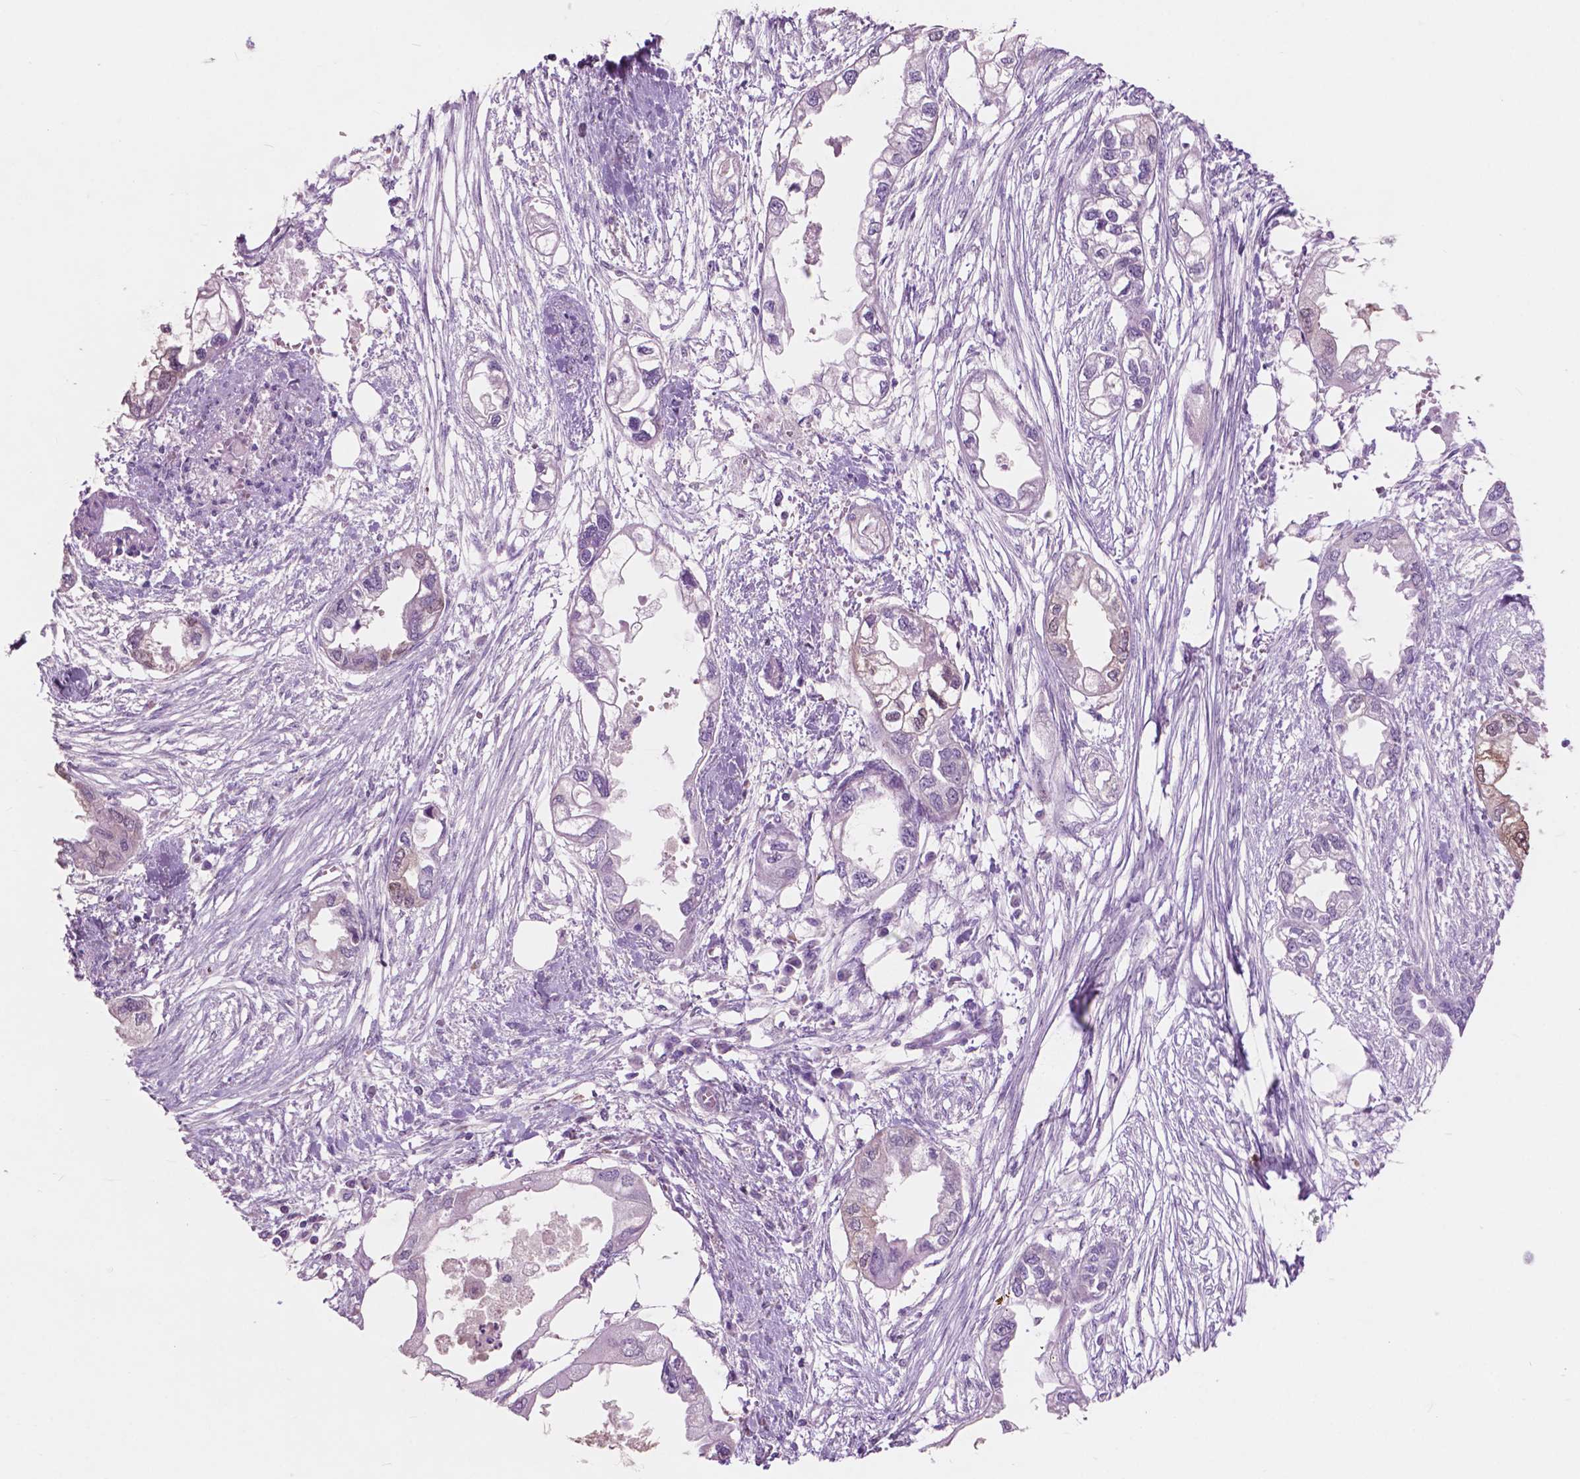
{"staining": {"intensity": "negative", "quantity": "none", "location": "none"}, "tissue": "endometrial cancer", "cell_type": "Tumor cells", "image_type": "cancer", "snomed": [{"axis": "morphology", "description": "Adenocarcinoma, NOS"}, {"axis": "morphology", "description": "Adenocarcinoma, metastatic, NOS"}, {"axis": "topography", "description": "Adipose tissue"}, {"axis": "topography", "description": "Endometrium"}], "caption": "An image of human endometrial metastatic adenocarcinoma is negative for staining in tumor cells. The staining is performed using DAB brown chromogen with nuclei counter-stained in using hematoxylin.", "gene": "IDO1", "patient": {"sex": "female", "age": 67}}